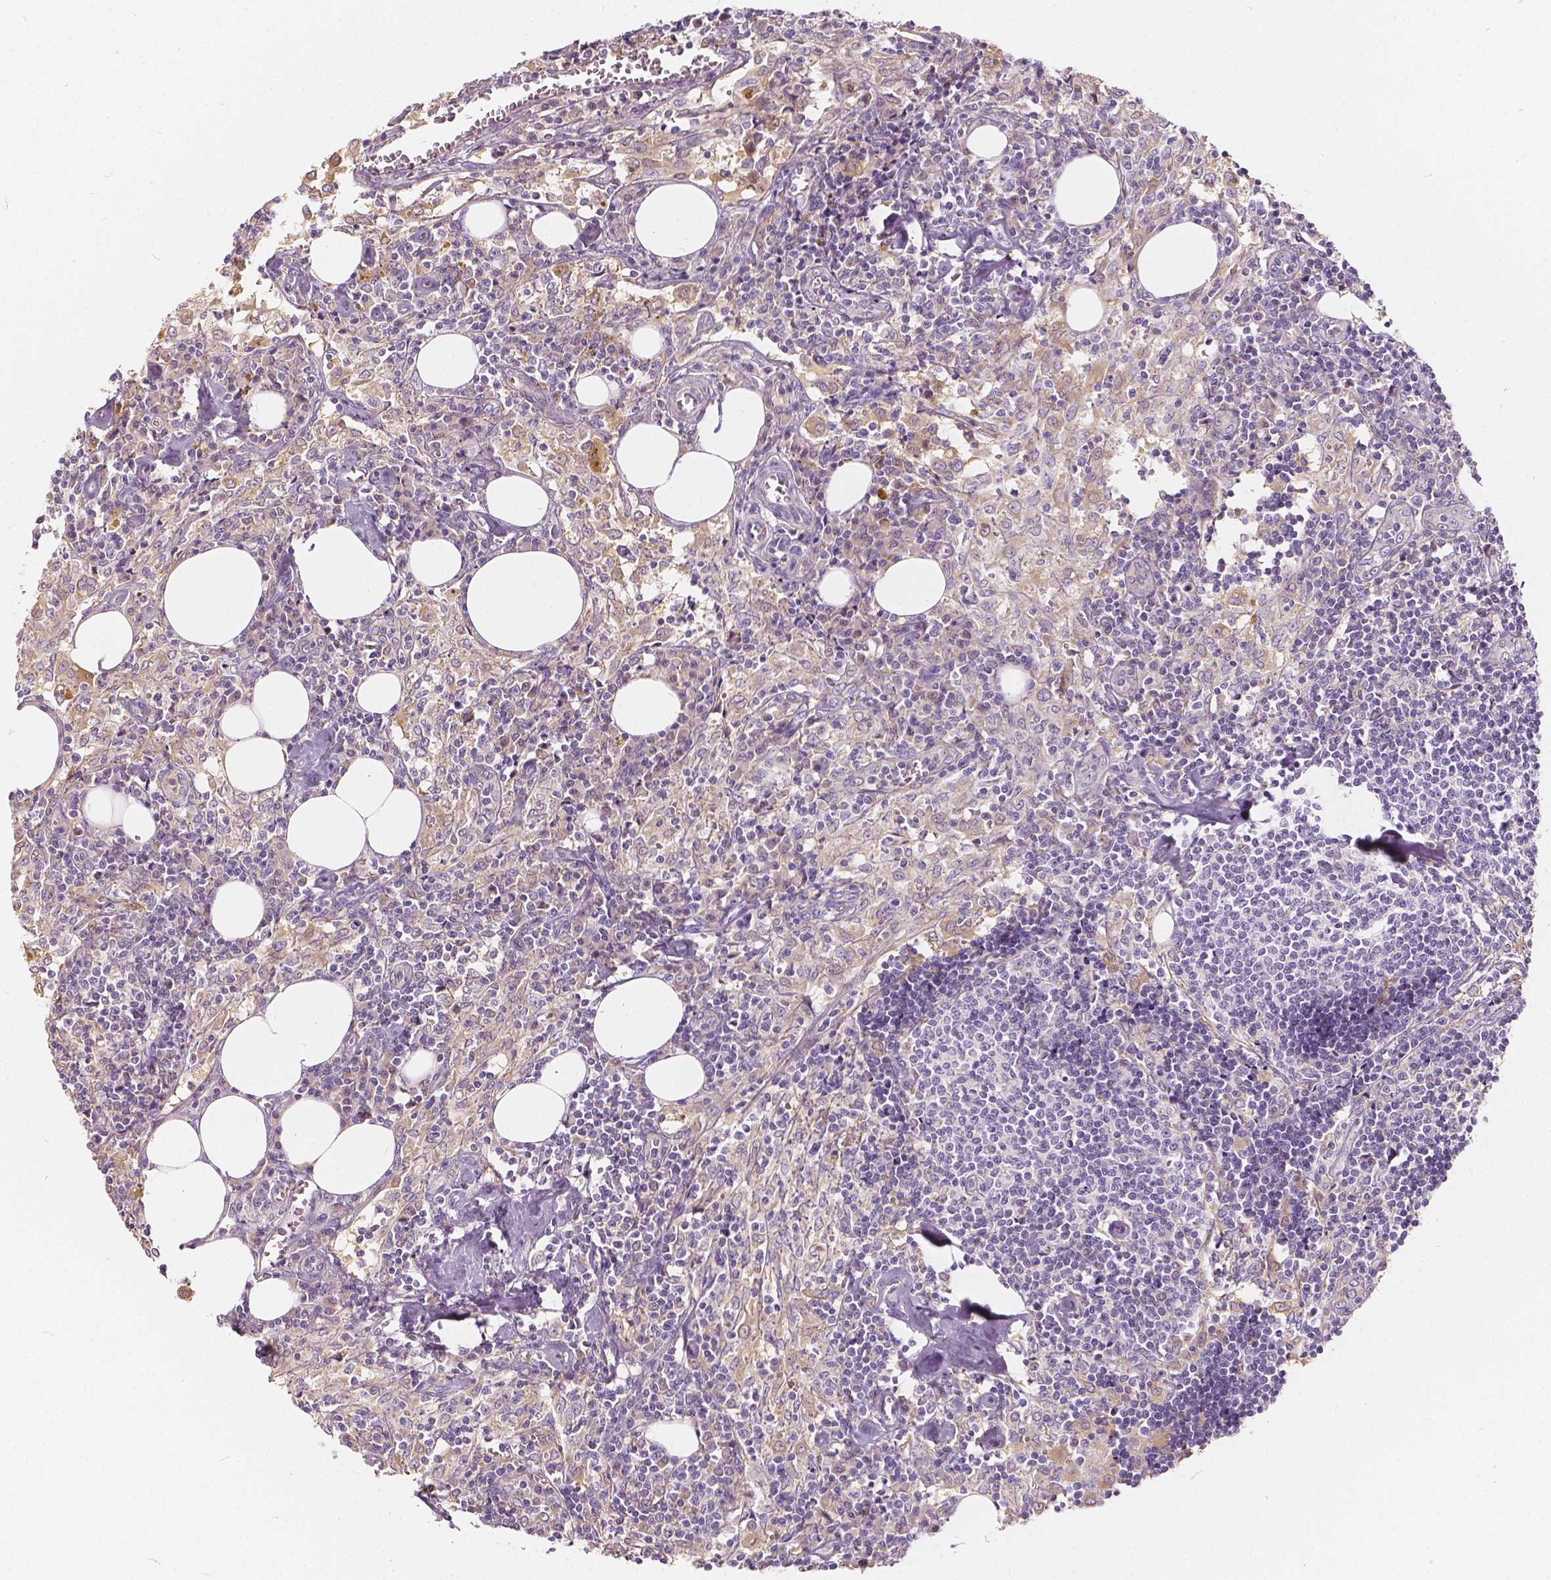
{"staining": {"intensity": "negative", "quantity": "none", "location": "none"}, "tissue": "lymph node", "cell_type": "Germinal center cells", "image_type": "normal", "snomed": [{"axis": "morphology", "description": "Normal tissue, NOS"}, {"axis": "topography", "description": "Lymph node"}], "caption": "This is a micrograph of immunohistochemistry (IHC) staining of unremarkable lymph node, which shows no expression in germinal center cells.", "gene": "KIAA0513", "patient": {"sex": "male", "age": 55}}